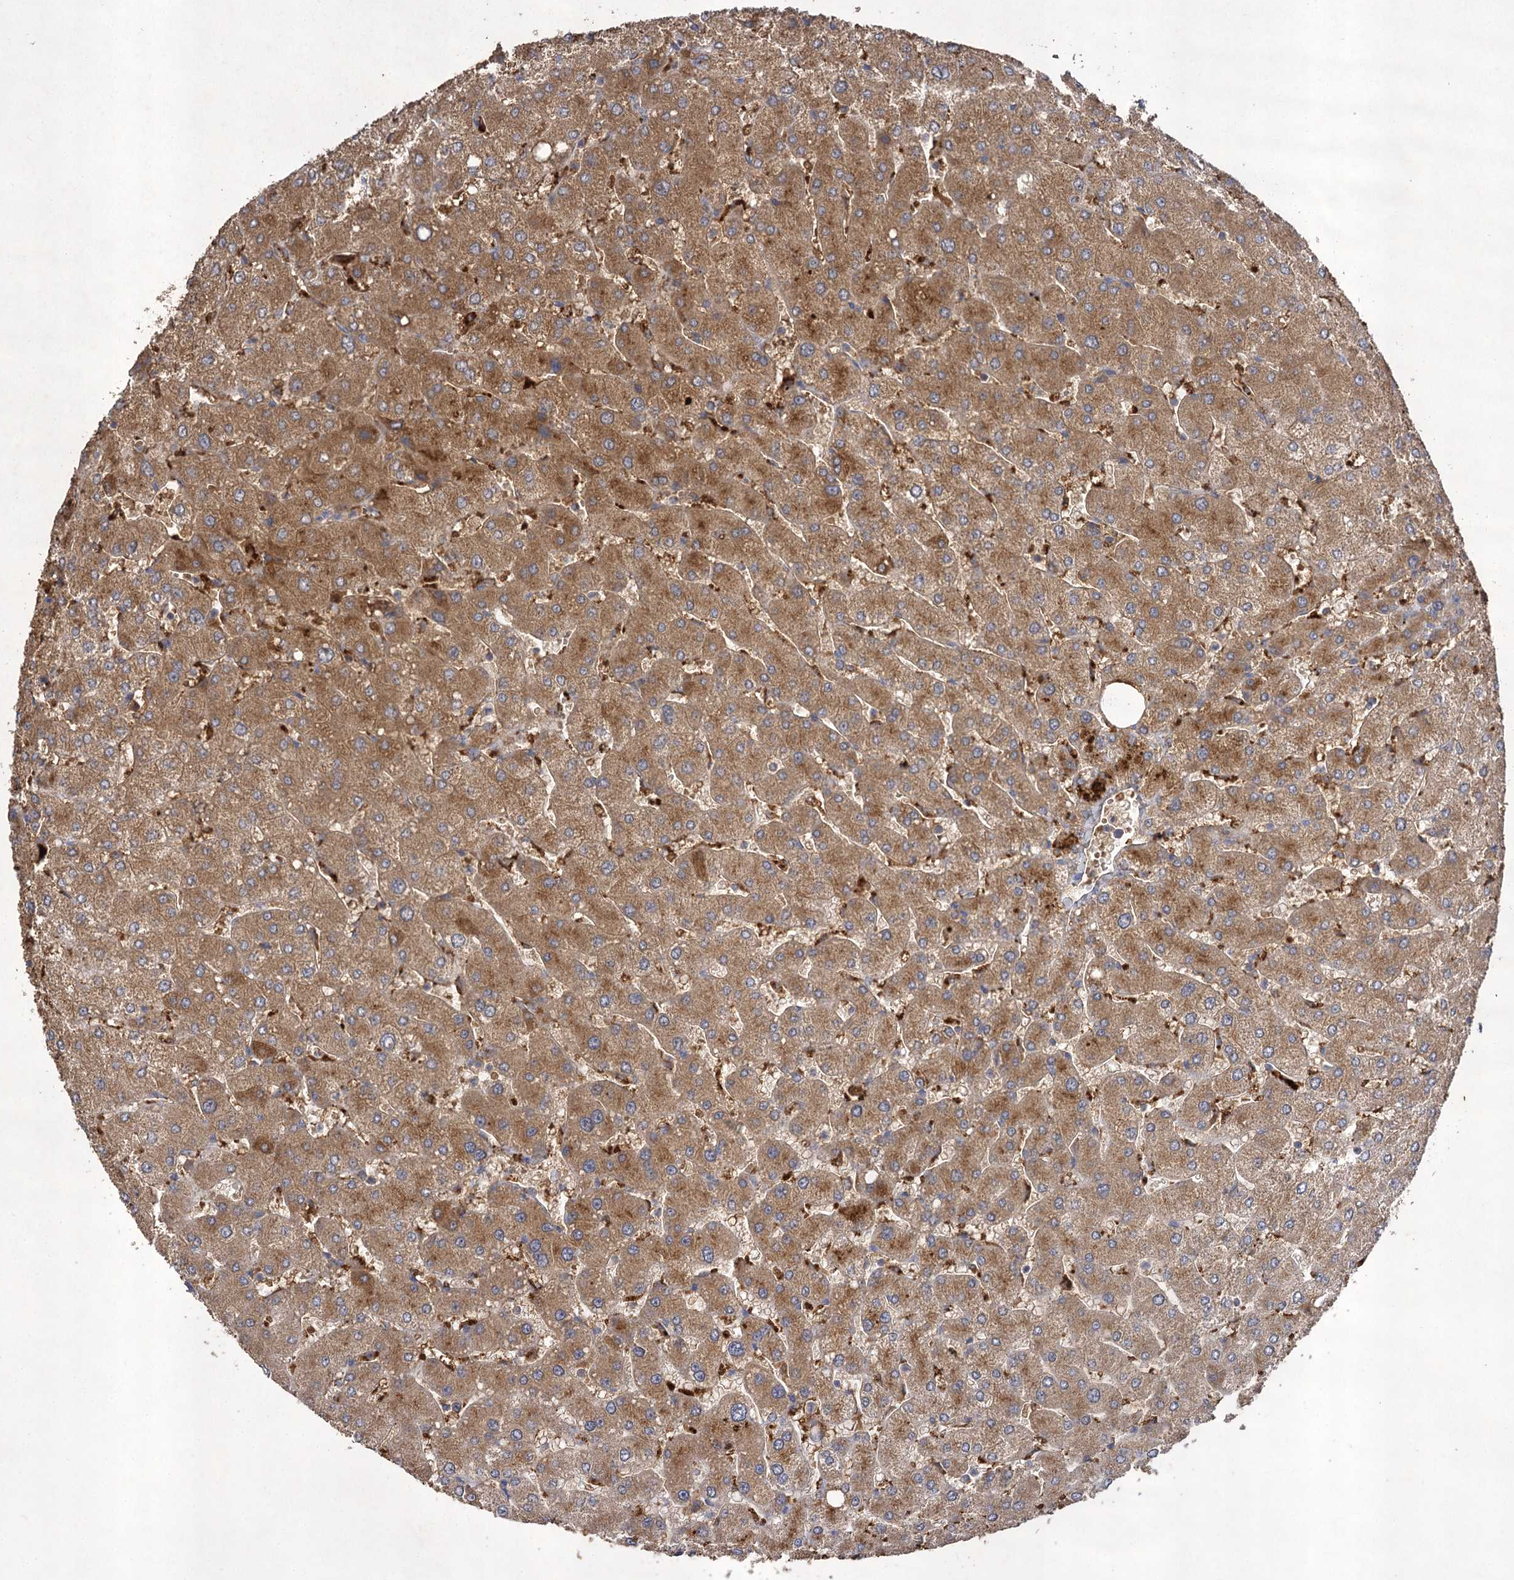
{"staining": {"intensity": "negative", "quantity": "none", "location": "none"}, "tissue": "liver", "cell_type": "Cholangiocytes", "image_type": "normal", "snomed": [{"axis": "morphology", "description": "Normal tissue, NOS"}, {"axis": "topography", "description": "Liver"}], "caption": "DAB (3,3'-diaminobenzidine) immunohistochemical staining of unremarkable human liver shows no significant staining in cholangiocytes.", "gene": "USP50", "patient": {"sex": "male", "age": 55}}